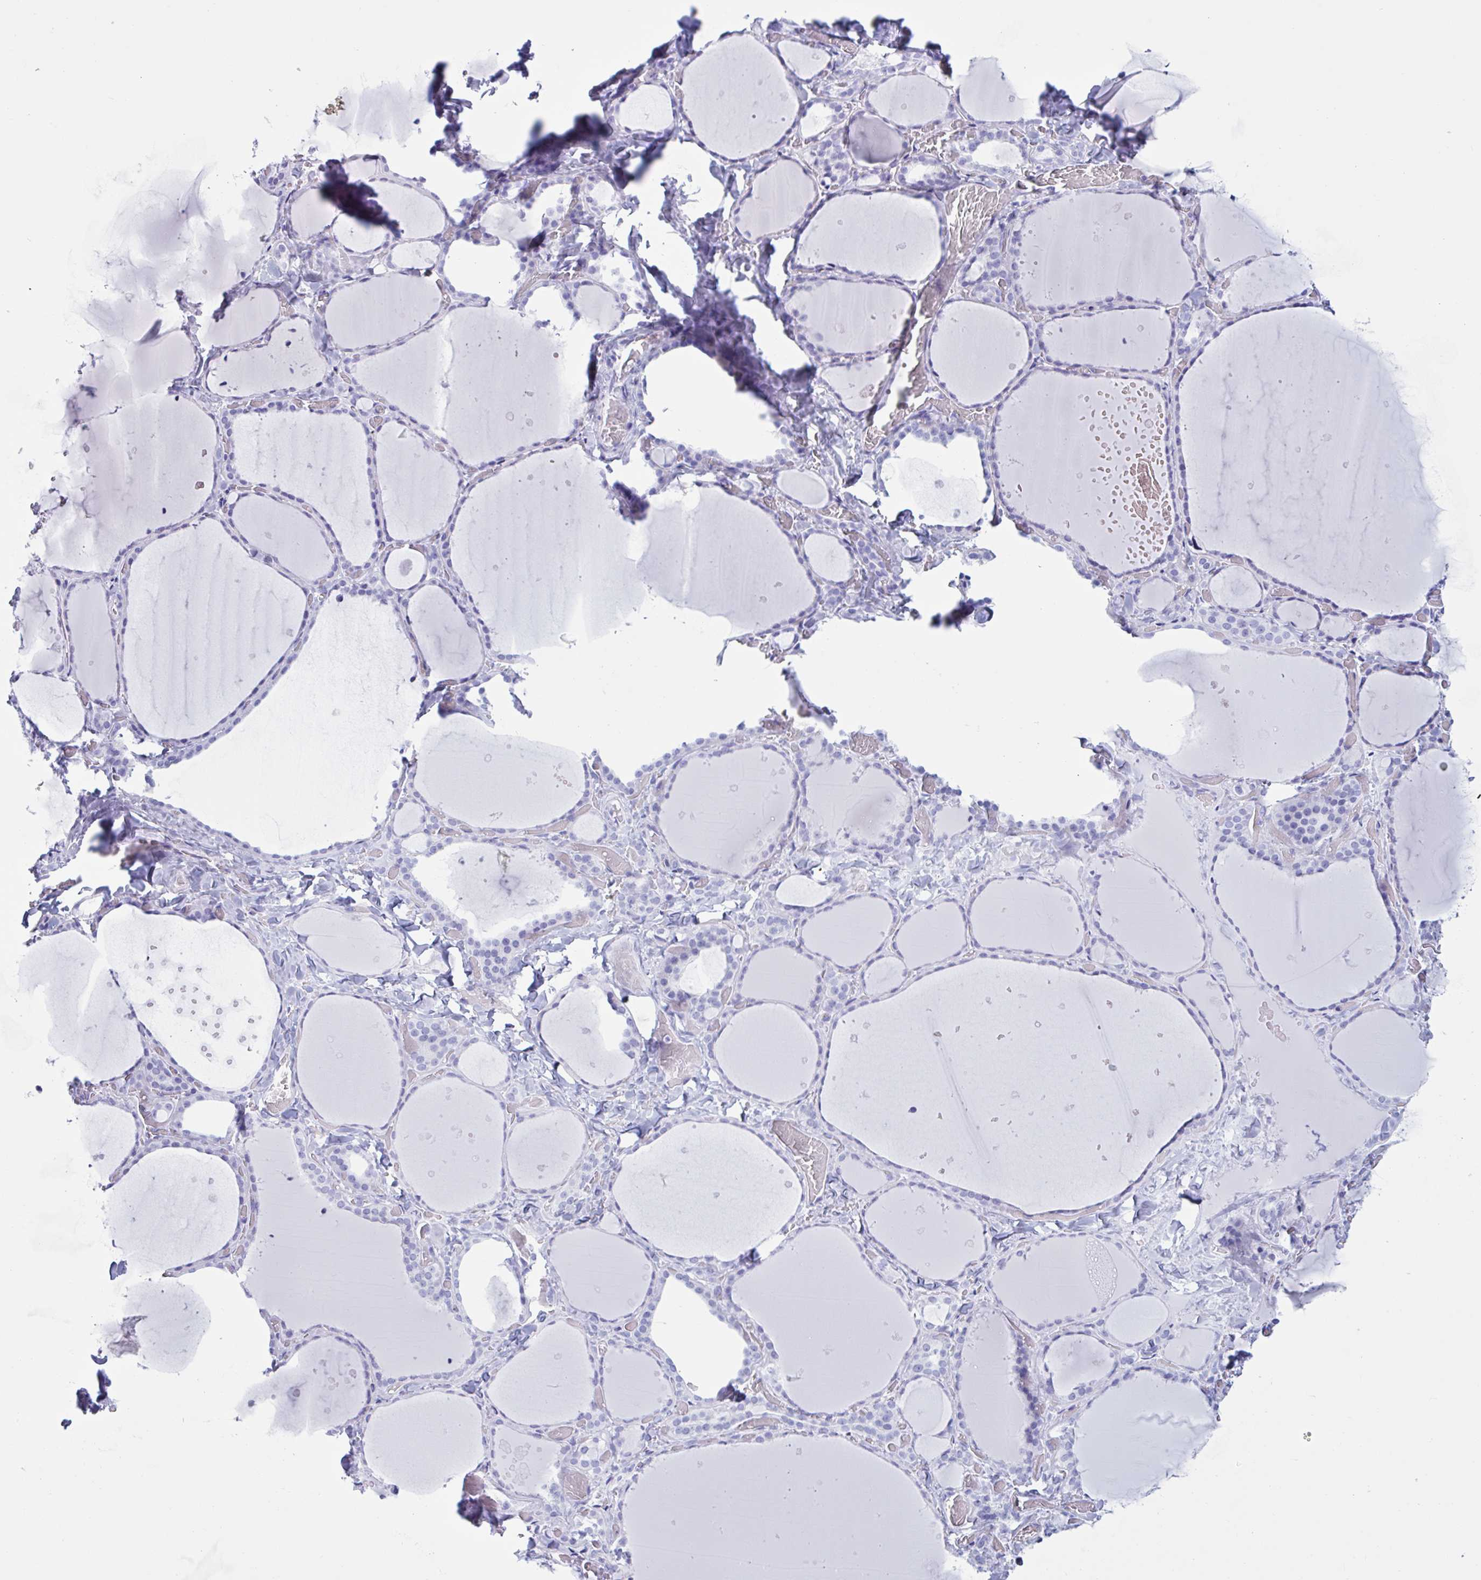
{"staining": {"intensity": "negative", "quantity": "none", "location": "none"}, "tissue": "thyroid gland", "cell_type": "Glandular cells", "image_type": "normal", "snomed": [{"axis": "morphology", "description": "Normal tissue, NOS"}, {"axis": "topography", "description": "Thyroid gland"}], "caption": "Glandular cells show no significant expression in unremarkable thyroid gland.", "gene": "MRGPRG", "patient": {"sex": "female", "age": 36}}